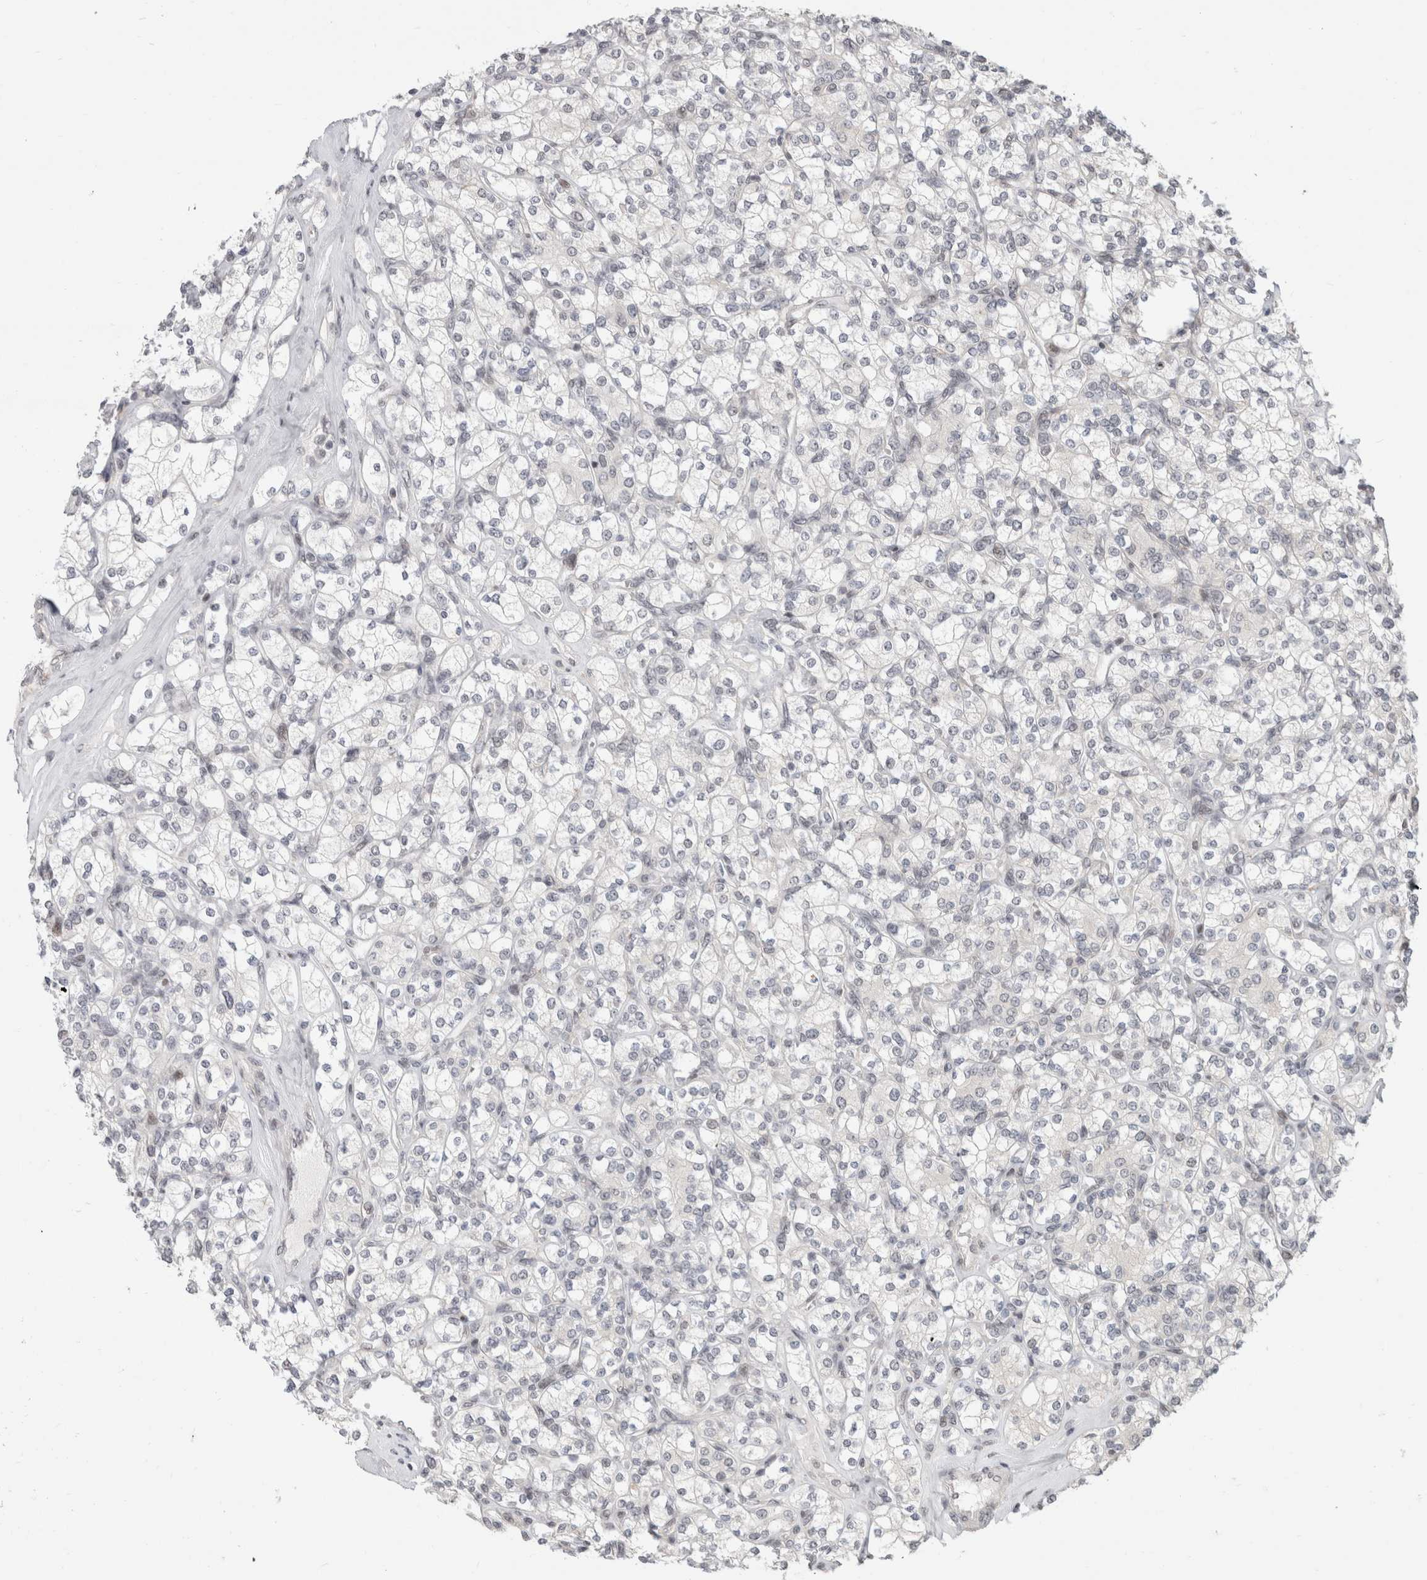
{"staining": {"intensity": "negative", "quantity": "none", "location": "none"}, "tissue": "renal cancer", "cell_type": "Tumor cells", "image_type": "cancer", "snomed": [{"axis": "morphology", "description": "Adenocarcinoma, NOS"}, {"axis": "topography", "description": "Kidney"}], "caption": "High power microscopy photomicrograph of an IHC micrograph of renal adenocarcinoma, revealing no significant positivity in tumor cells.", "gene": "SENP6", "patient": {"sex": "male", "age": 77}}